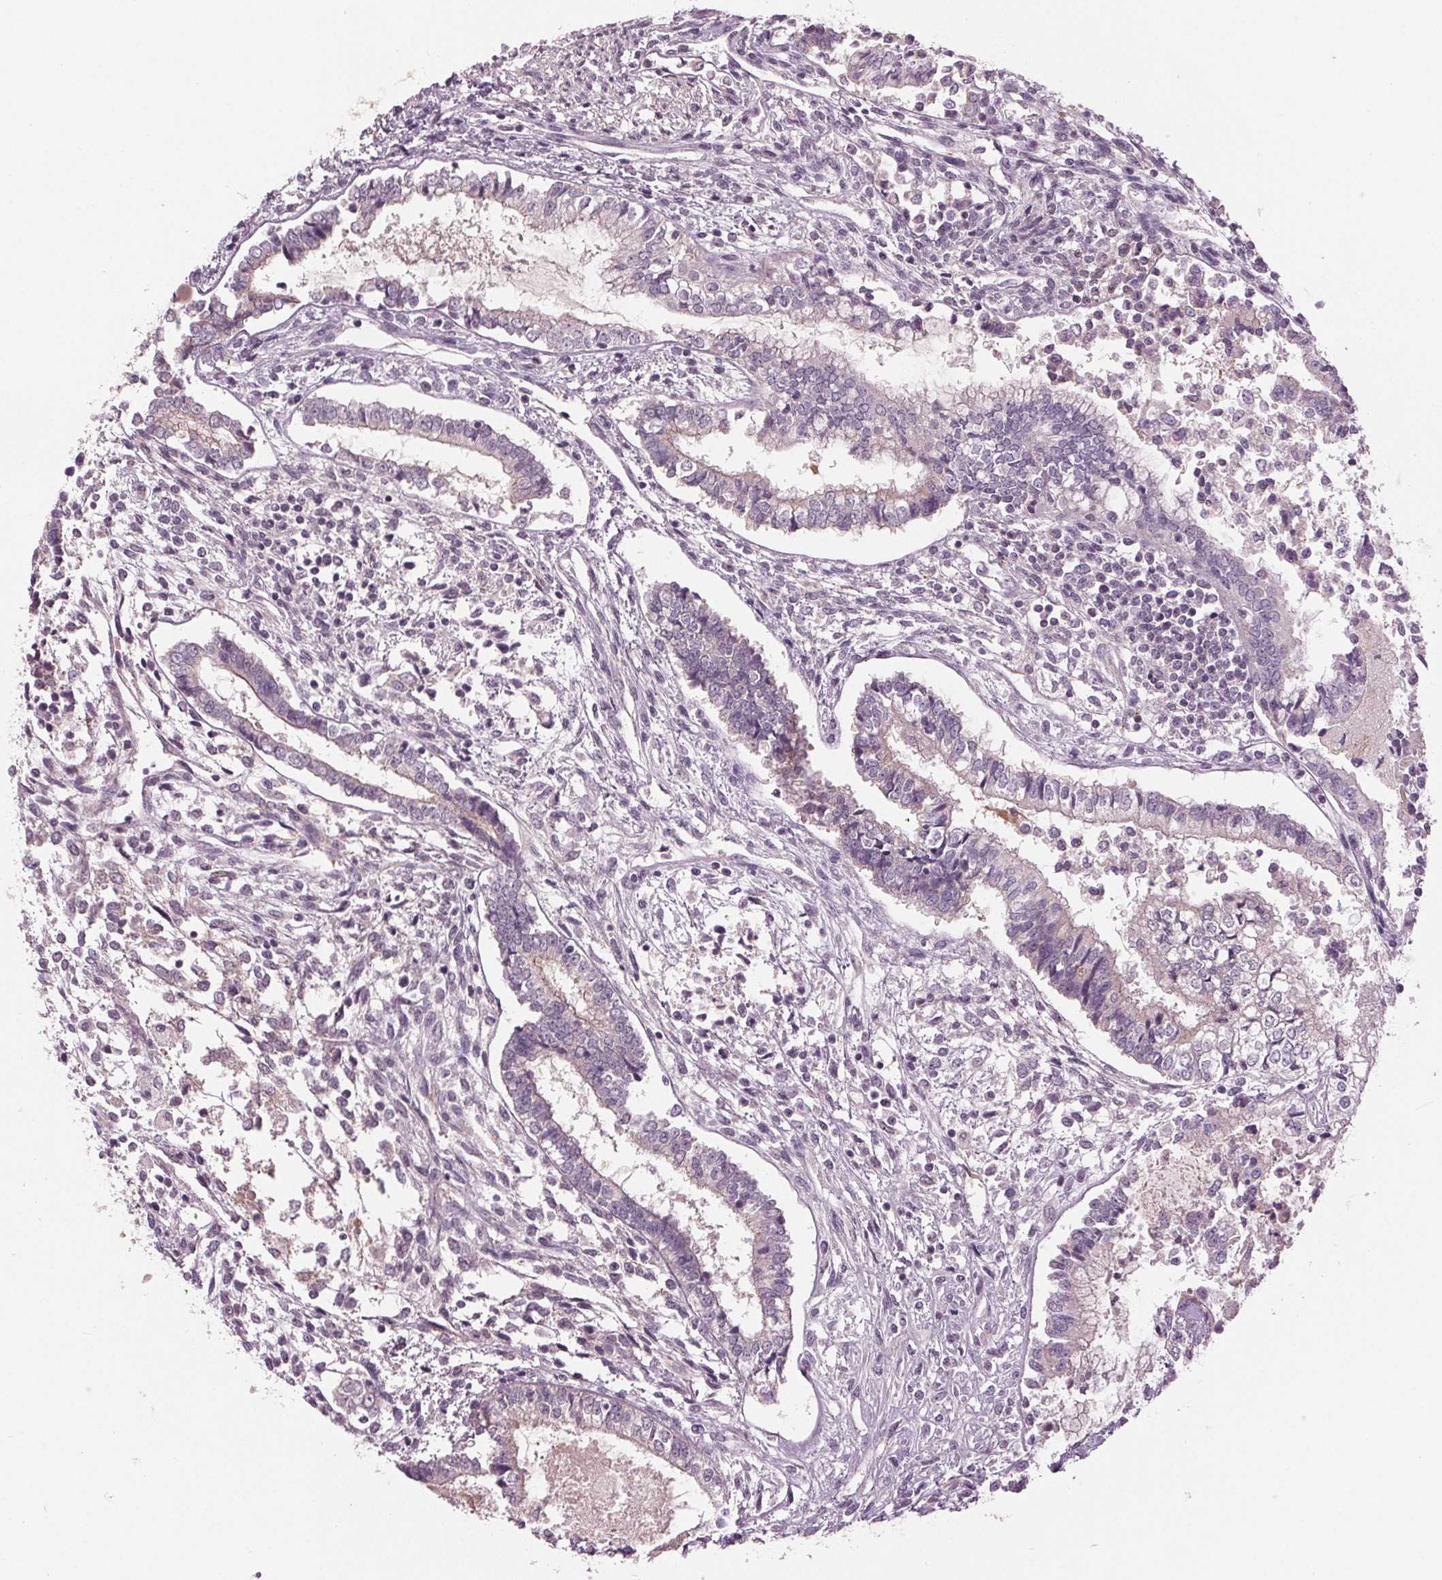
{"staining": {"intensity": "negative", "quantity": "none", "location": "none"}, "tissue": "testis cancer", "cell_type": "Tumor cells", "image_type": "cancer", "snomed": [{"axis": "morphology", "description": "Carcinoma, Embryonal, NOS"}, {"axis": "topography", "description": "Testis"}], "caption": "Tumor cells are negative for brown protein staining in embryonal carcinoma (testis). (Brightfield microscopy of DAB (3,3'-diaminobenzidine) IHC at high magnification).", "gene": "ZNF605", "patient": {"sex": "male", "age": 37}}